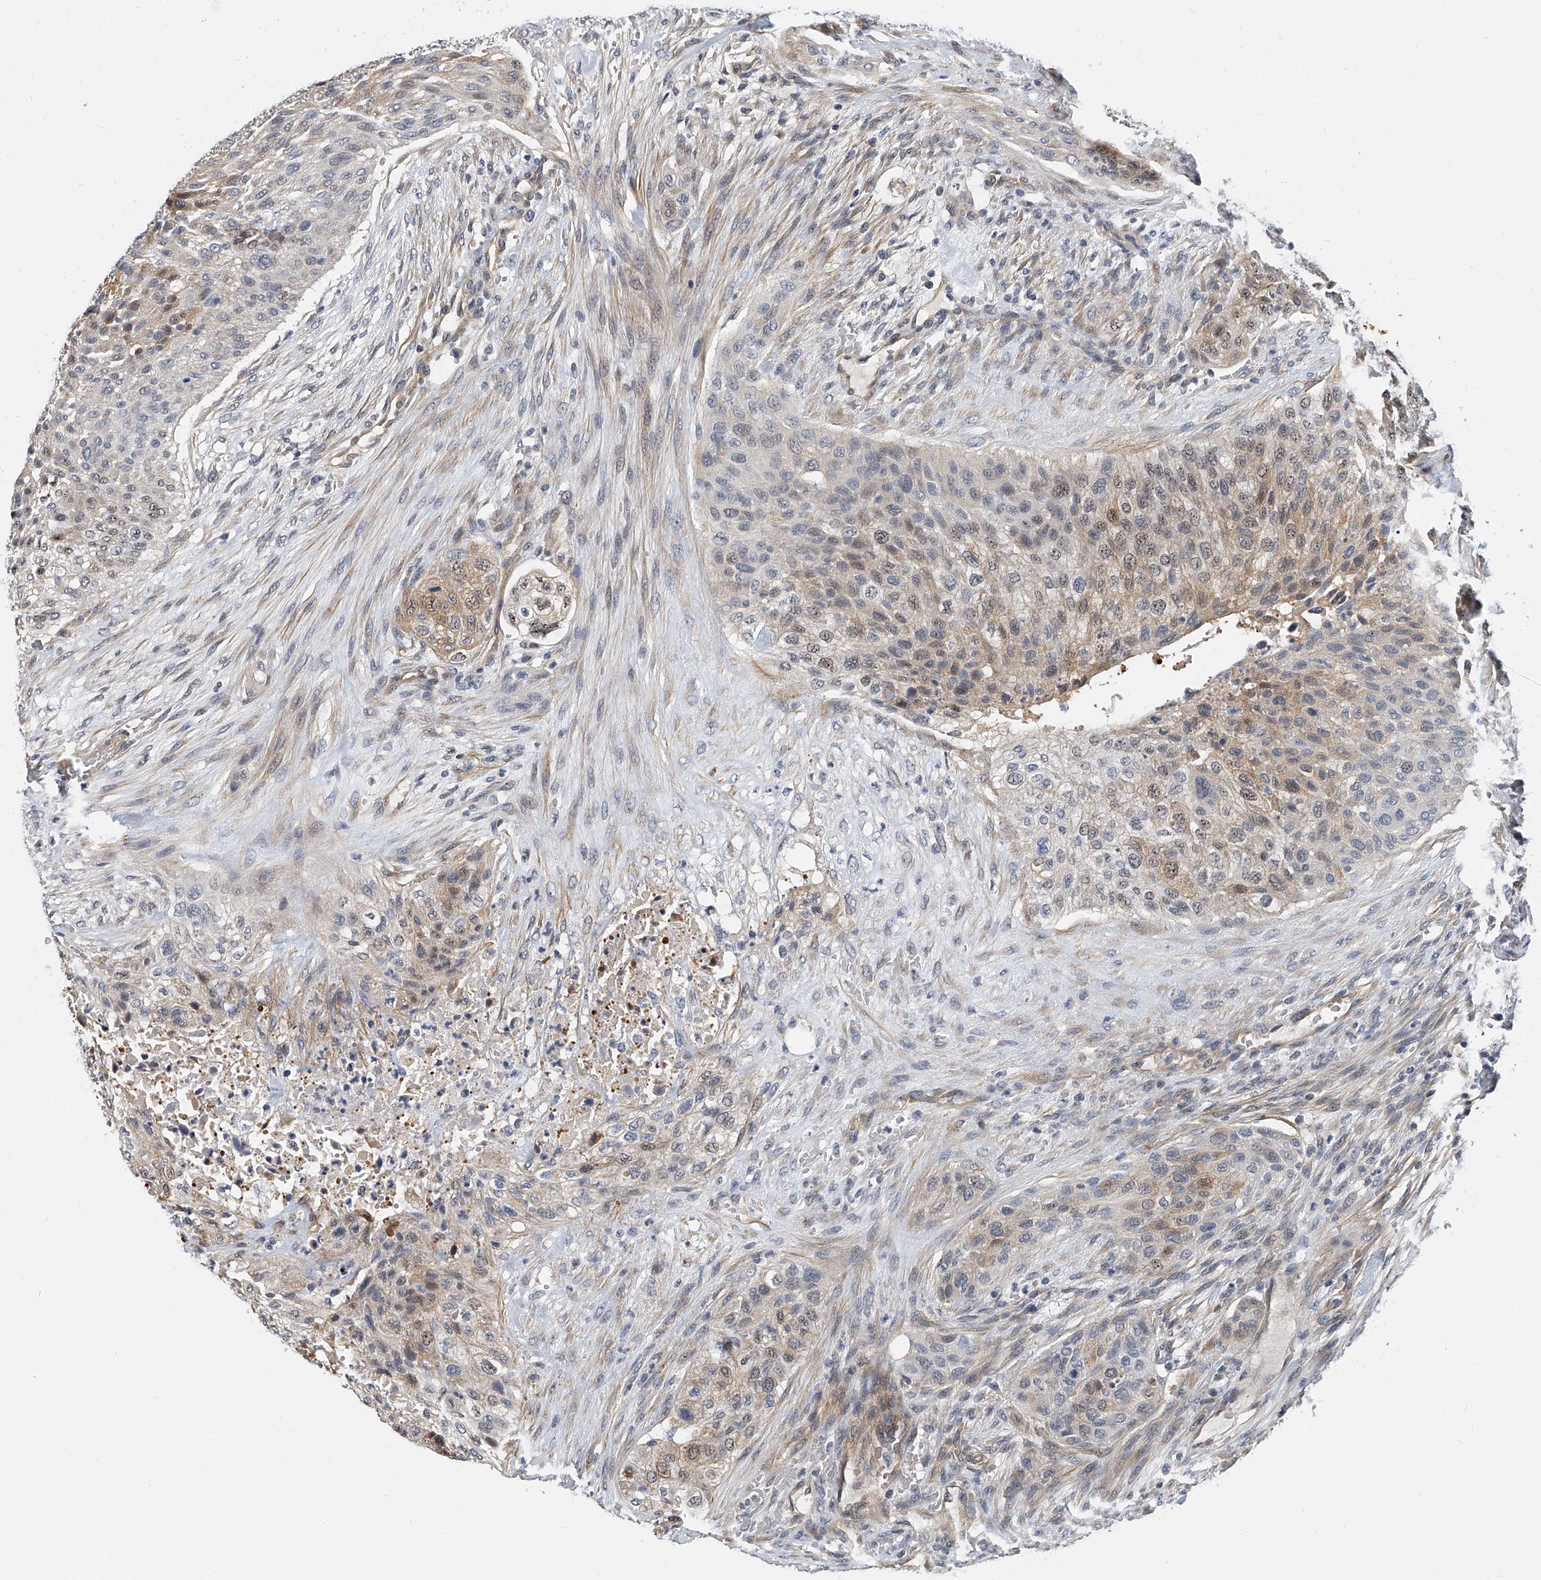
{"staining": {"intensity": "weak", "quantity": "25%-75%", "location": "cytoplasmic/membranous,nuclear"}, "tissue": "urothelial cancer", "cell_type": "Tumor cells", "image_type": "cancer", "snomed": [{"axis": "morphology", "description": "Urothelial carcinoma, High grade"}, {"axis": "topography", "description": "Urinary bladder"}], "caption": "IHC (DAB) staining of human urothelial cancer exhibits weak cytoplasmic/membranous and nuclear protein staining in about 25%-75% of tumor cells.", "gene": "CD200", "patient": {"sex": "male", "age": 35}}